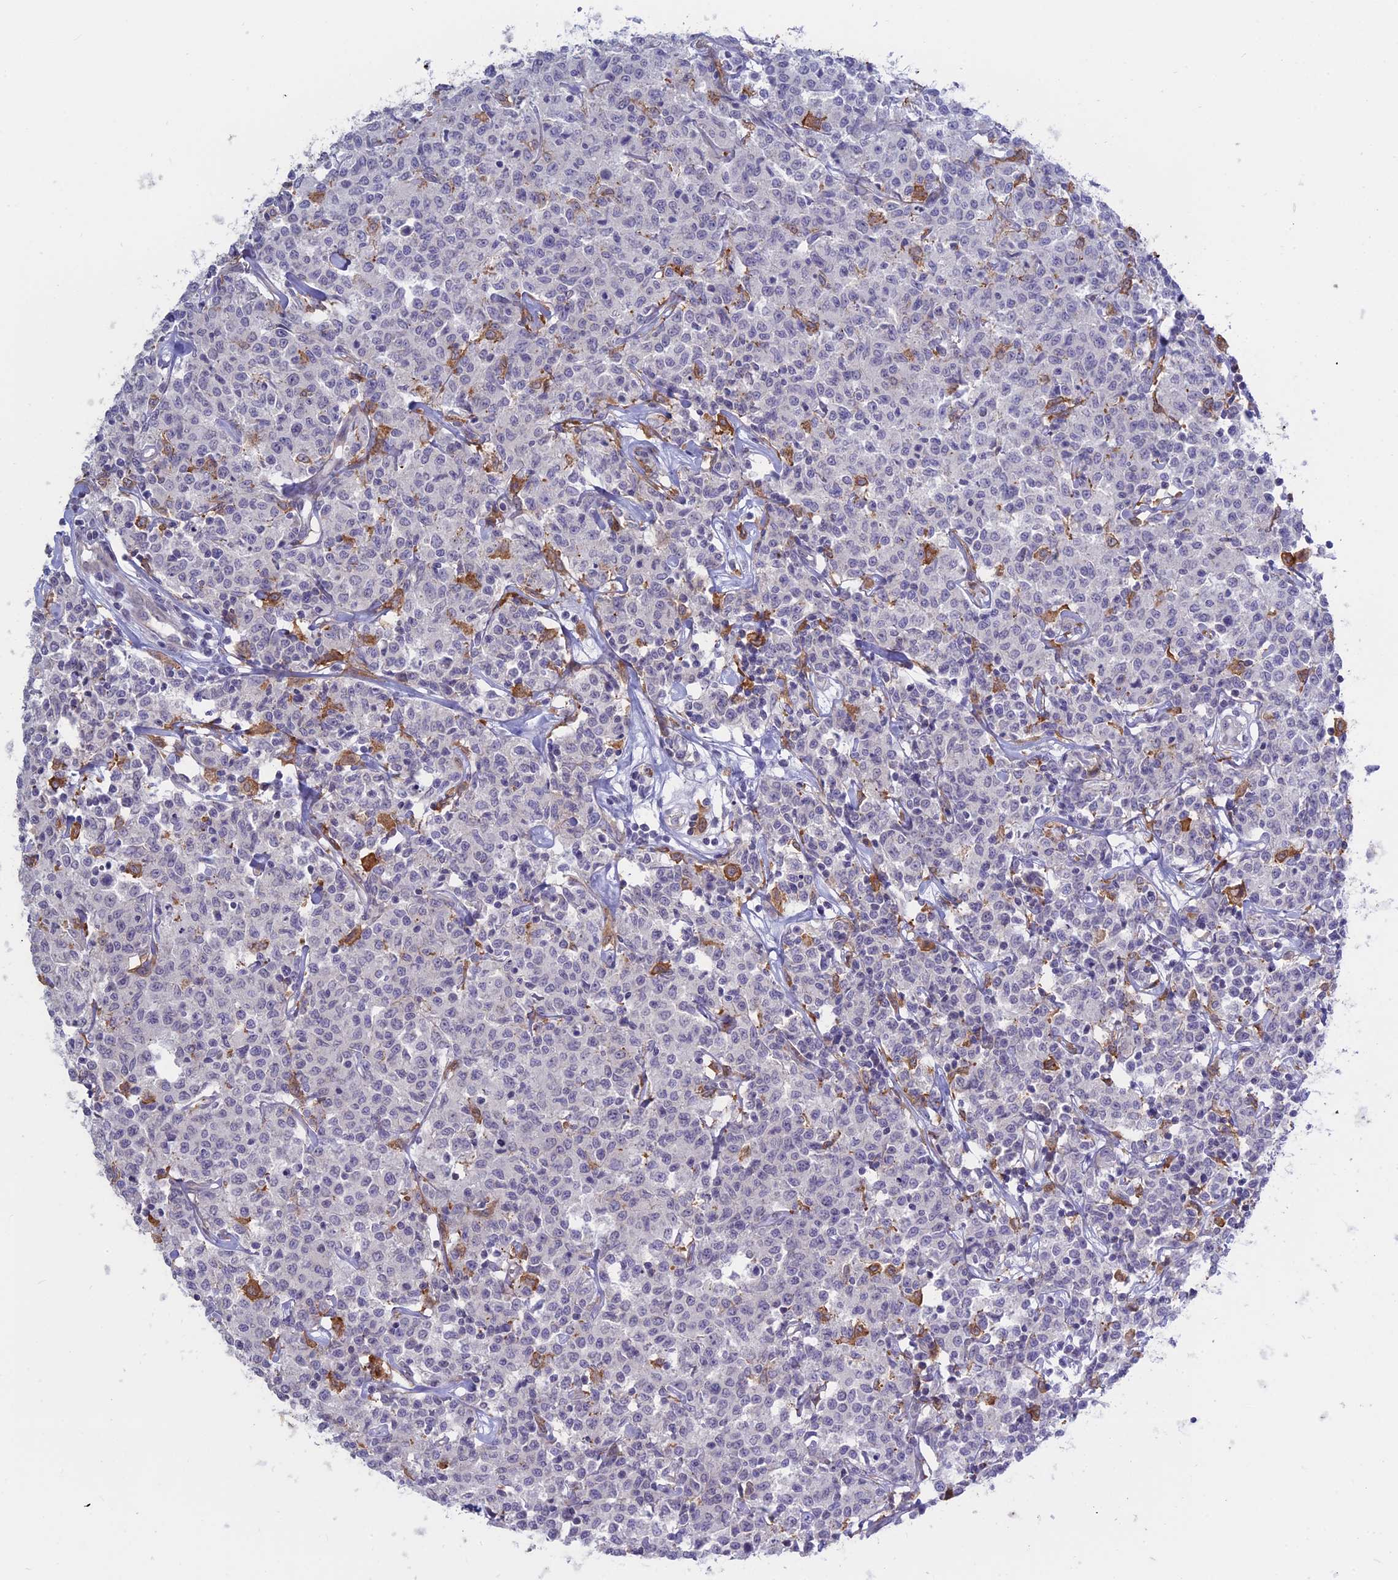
{"staining": {"intensity": "negative", "quantity": "none", "location": "none"}, "tissue": "lymphoma", "cell_type": "Tumor cells", "image_type": "cancer", "snomed": [{"axis": "morphology", "description": "Malignant lymphoma, non-Hodgkin's type, Low grade"}, {"axis": "topography", "description": "Small intestine"}], "caption": "Immunohistochemical staining of human lymphoma displays no significant expression in tumor cells. Nuclei are stained in blue.", "gene": "MYO5B", "patient": {"sex": "female", "age": 59}}